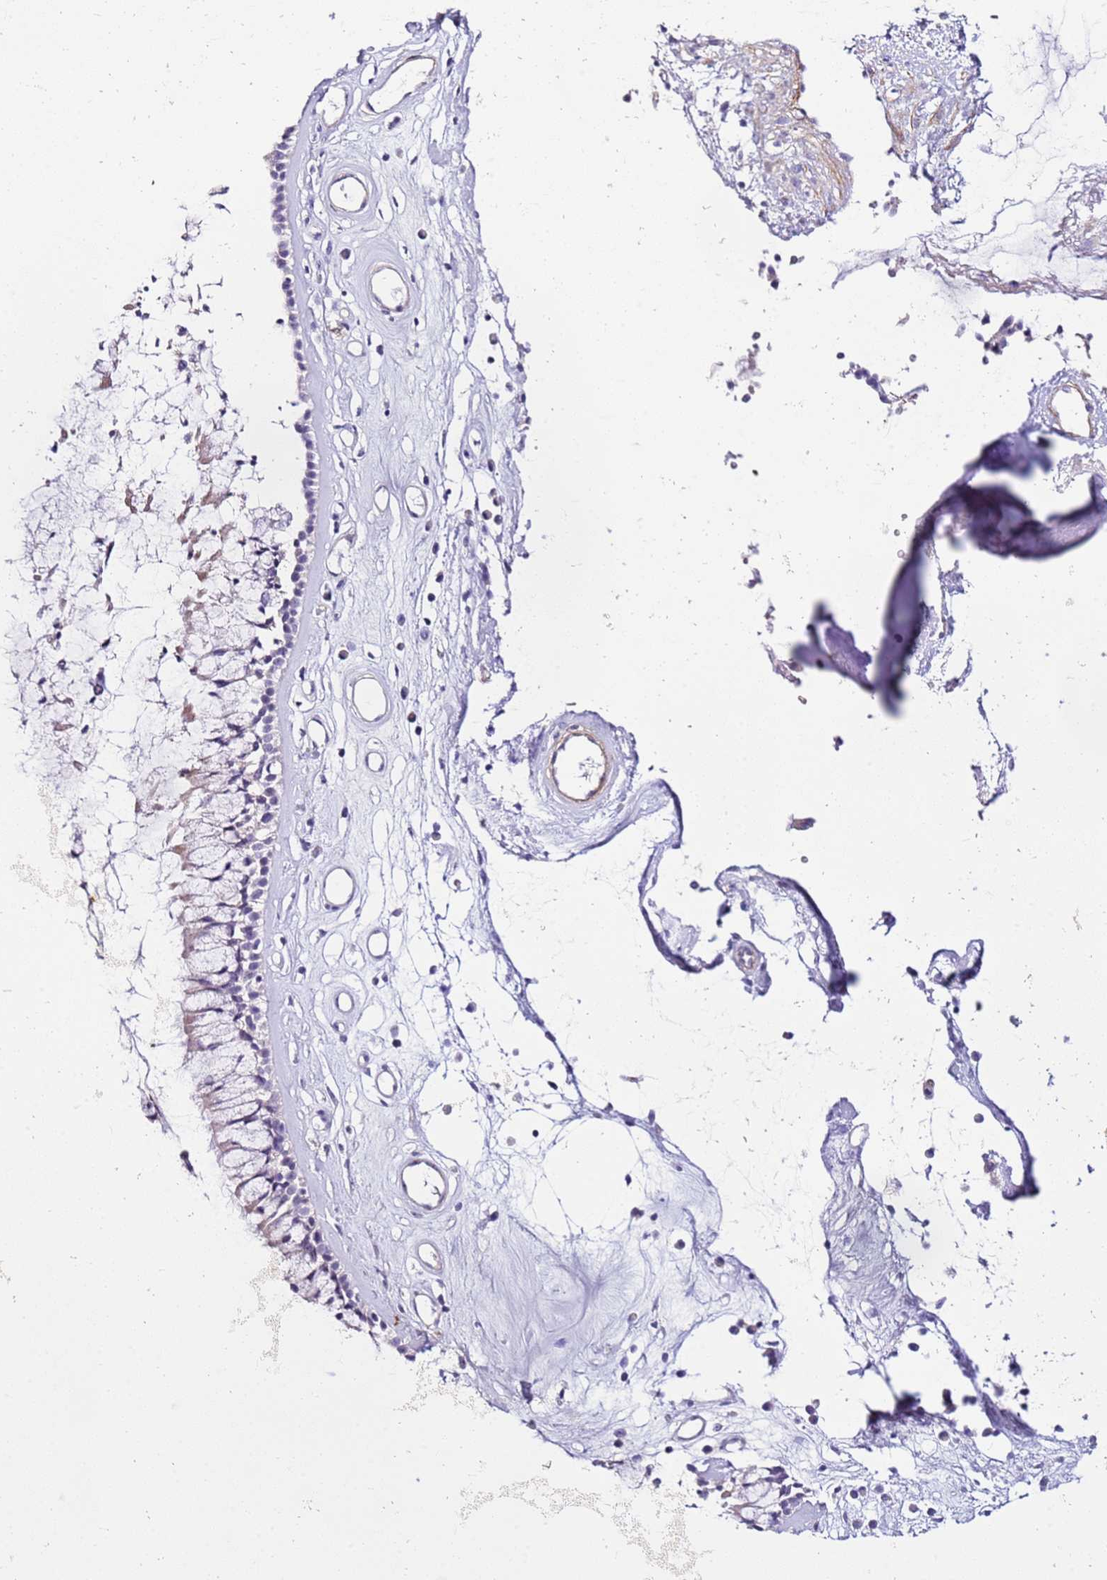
{"staining": {"intensity": "negative", "quantity": "none", "location": "none"}, "tissue": "nasopharynx", "cell_type": "Respiratory epithelial cells", "image_type": "normal", "snomed": [{"axis": "morphology", "description": "Normal tissue, NOS"}, {"axis": "morphology", "description": "Inflammation, NOS"}, {"axis": "topography", "description": "Nasopharynx"}], "caption": "Nasopharynx was stained to show a protein in brown. There is no significant expression in respiratory epithelial cells. (Immunohistochemistry (ihc), brightfield microscopy, high magnification).", "gene": "HGD", "patient": {"sex": "male", "age": 29}}